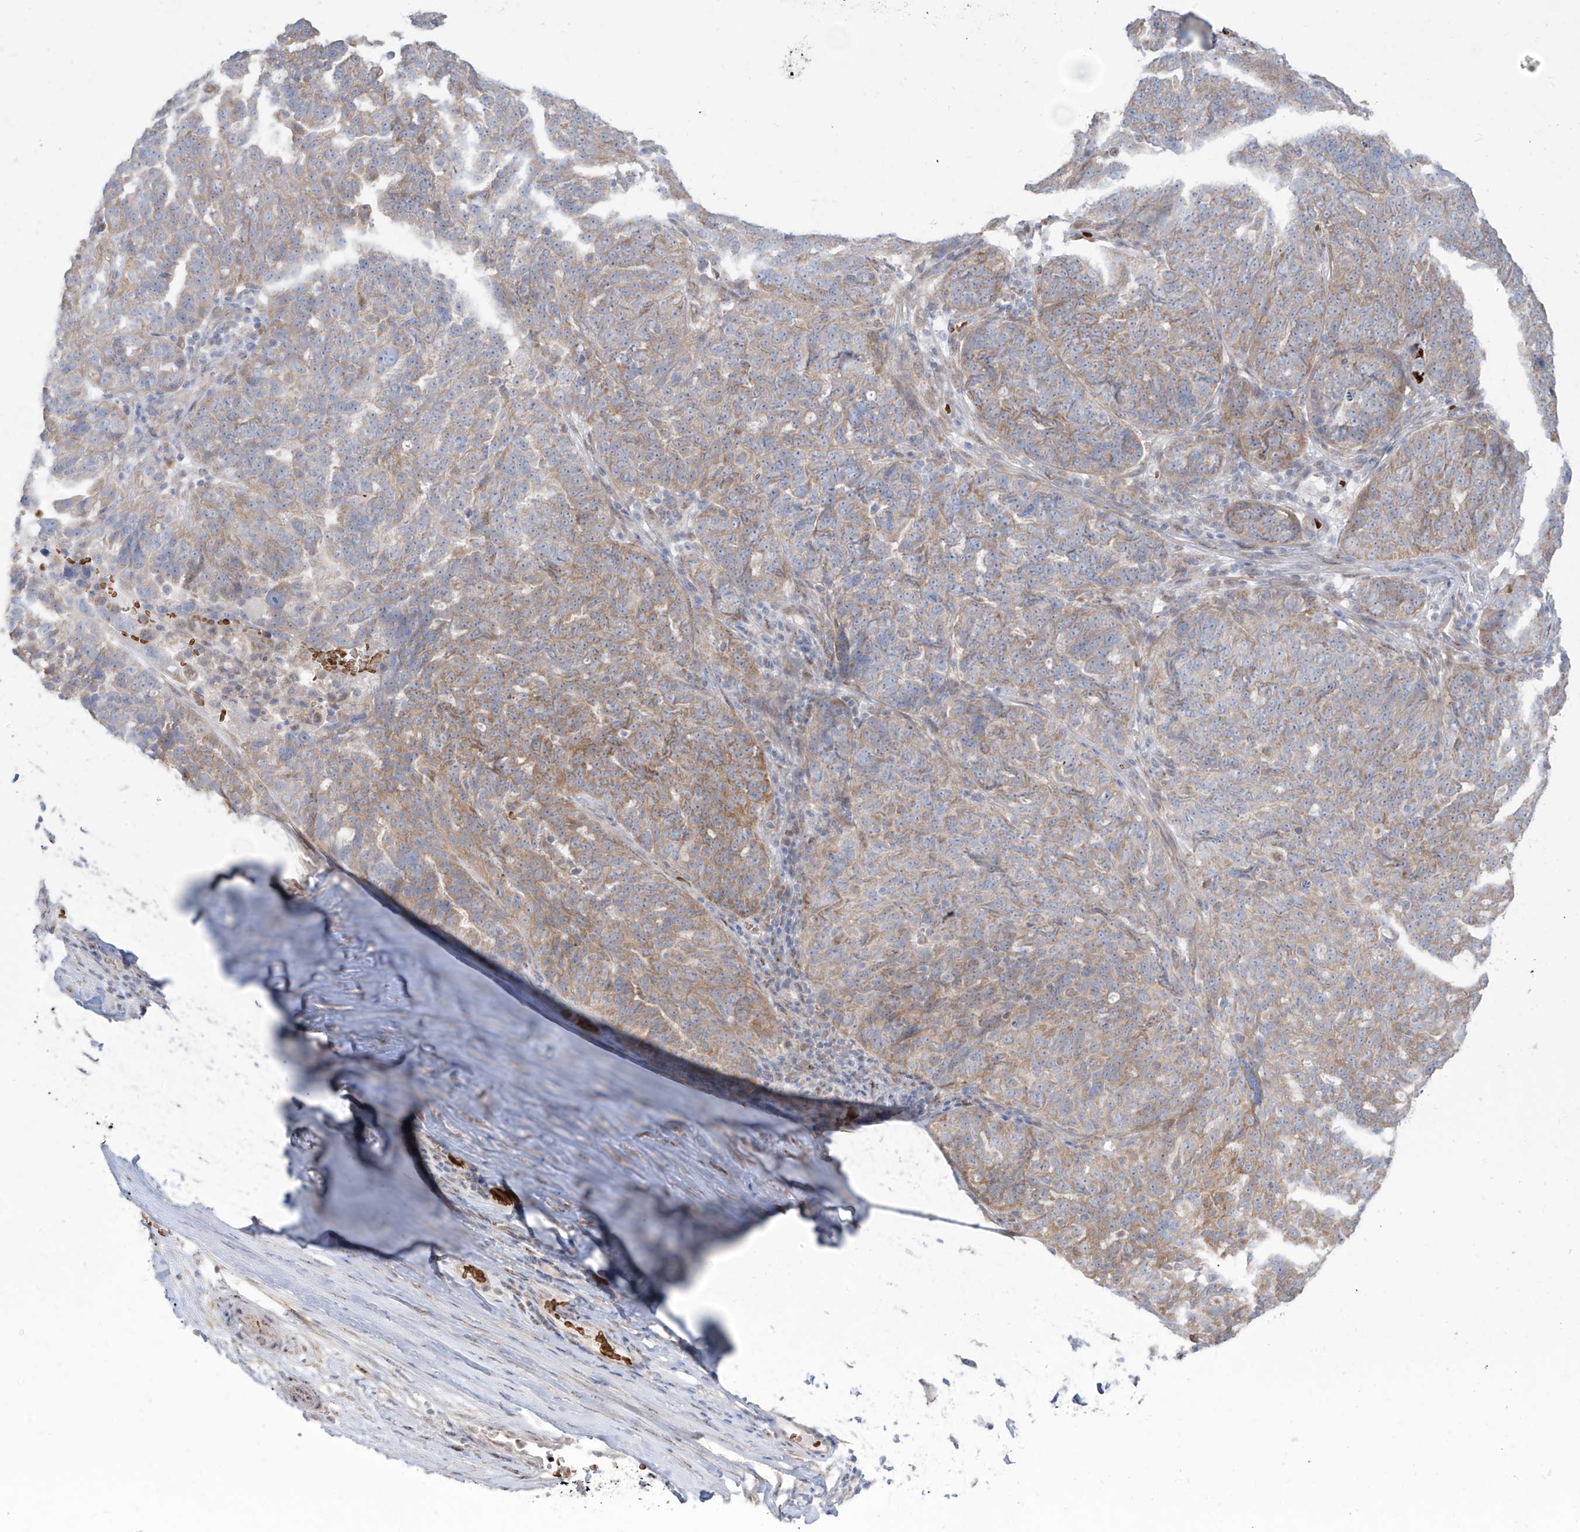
{"staining": {"intensity": "moderate", "quantity": "<25%", "location": "cytoplasmic/membranous"}, "tissue": "ovarian cancer", "cell_type": "Tumor cells", "image_type": "cancer", "snomed": [{"axis": "morphology", "description": "Cystadenocarcinoma, serous, NOS"}, {"axis": "topography", "description": "Ovary"}], "caption": "Ovarian cancer stained for a protein (brown) displays moderate cytoplasmic/membranous positive expression in about <25% of tumor cells.", "gene": "ARHGEF40", "patient": {"sex": "female", "age": 59}}